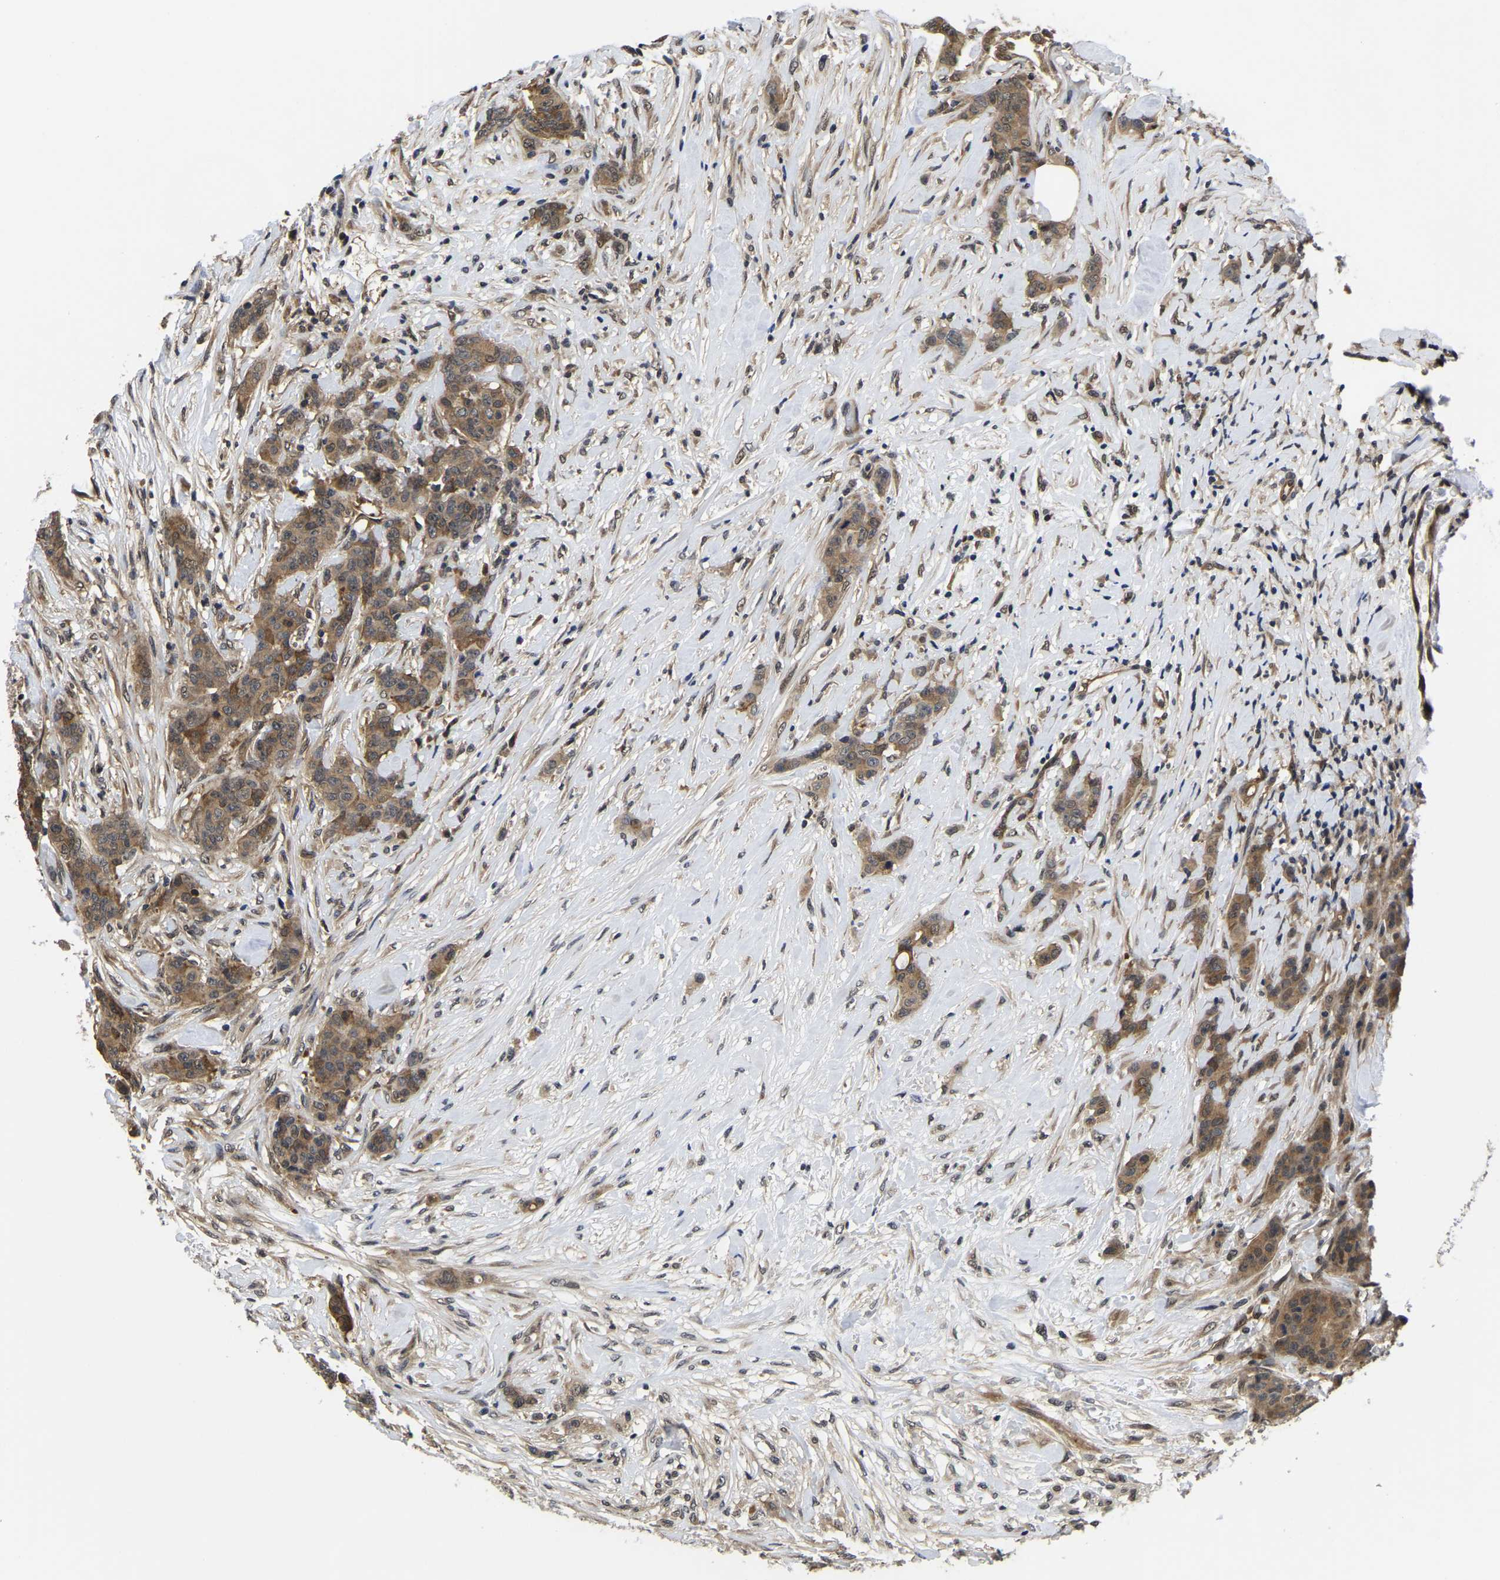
{"staining": {"intensity": "moderate", "quantity": ">75%", "location": "cytoplasmic/membranous"}, "tissue": "breast cancer", "cell_type": "Tumor cells", "image_type": "cancer", "snomed": [{"axis": "morphology", "description": "Duct carcinoma"}, {"axis": "topography", "description": "Breast"}], "caption": "High-magnification brightfield microscopy of invasive ductal carcinoma (breast) stained with DAB (brown) and counterstained with hematoxylin (blue). tumor cells exhibit moderate cytoplasmic/membranous expression is identified in approximately>75% of cells.", "gene": "MCOLN2", "patient": {"sex": "female", "age": 40}}